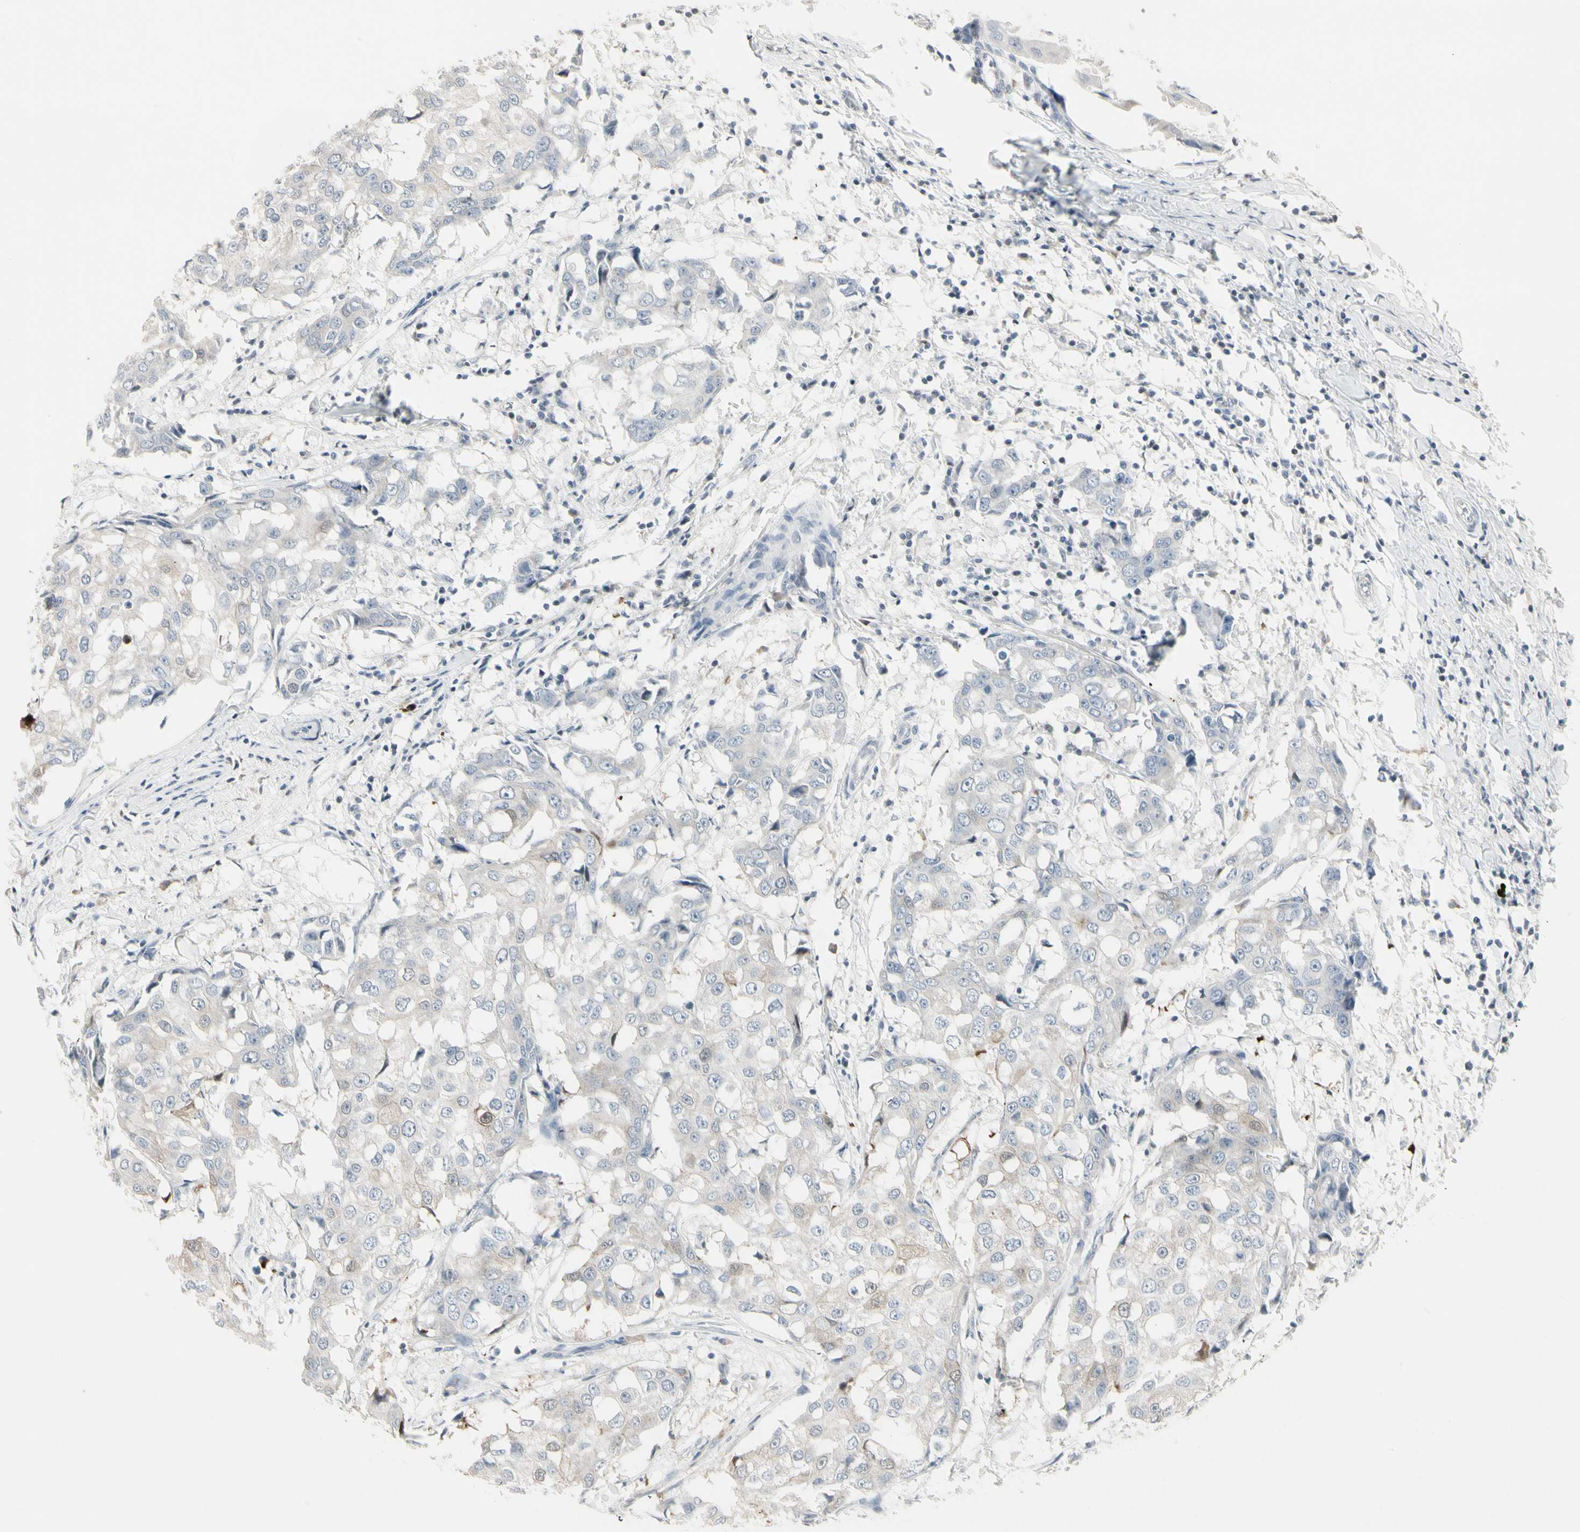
{"staining": {"intensity": "negative", "quantity": "none", "location": "none"}, "tissue": "breast cancer", "cell_type": "Tumor cells", "image_type": "cancer", "snomed": [{"axis": "morphology", "description": "Duct carcinoma"}, {"axis": "topography", "description": "Breast"}], "caption": "Human breast cancer (invasive ductal carcinoma) stained for a protein using immunohistochemistry demonstrates no positivity in tumor cells.", "gene": "DMPK", "patient": {"sex": "female", "age": 27}}